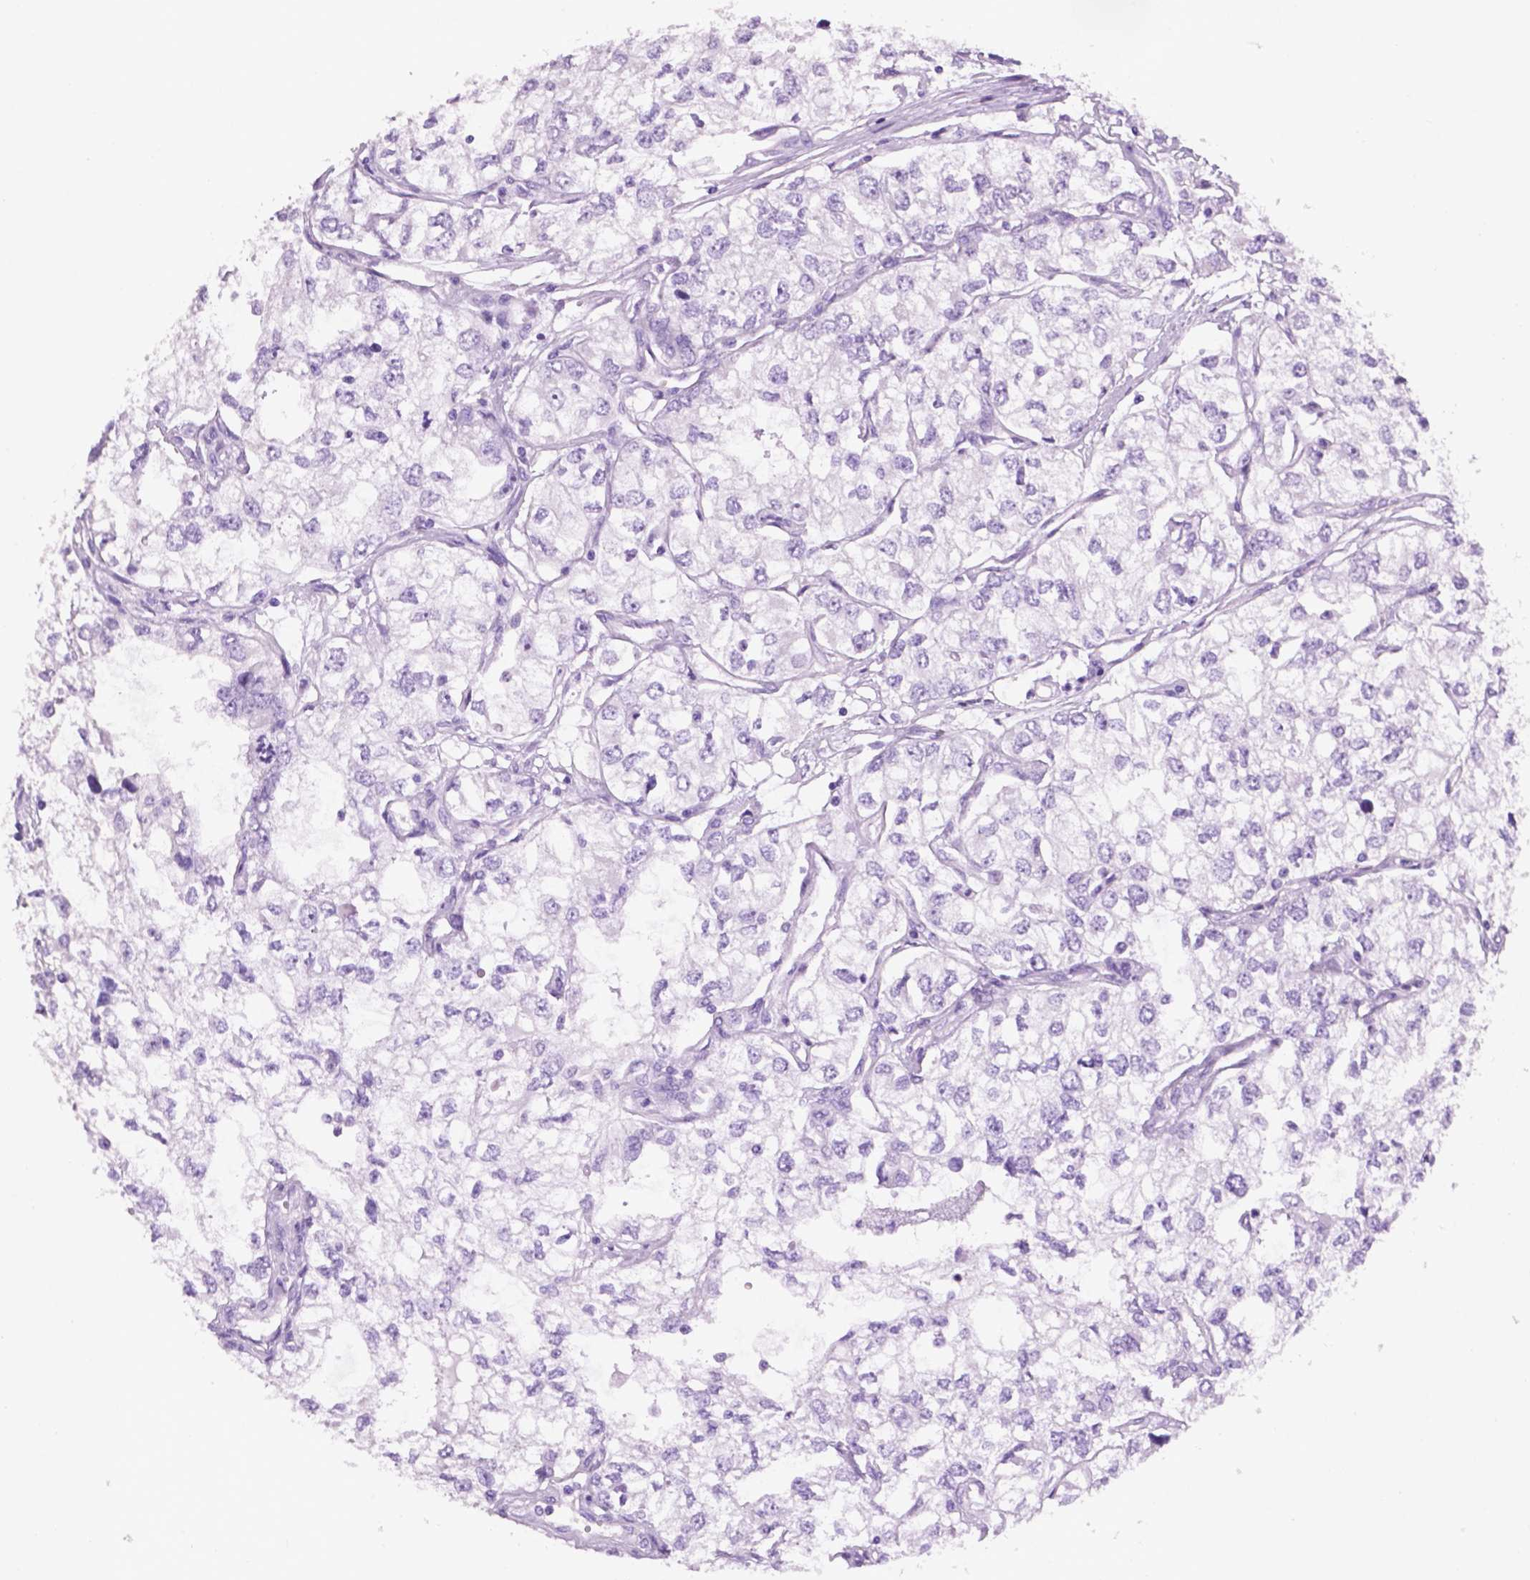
{"staining": {"intensity": "negative", "quantity": "none", "location": "none"}, "tissue": "renal cancer", "cell_type": "Tumor cells", "image_type": "cancer", "snomed": [{"axis": "morphology", "description": "Adenocarcinoma, NOS"}, {"axis": "topography", "description": "Kidney"}], "caption": "High magnification brightfield microscopy of renal cancer (adenocarcinoma) stained with DAB (brown) and counterstained with hematoxylin (blue): tumor cells show no significant positivity.", "gene": "CRYBA4", "patient": {"sex": "female", "age": 59}}